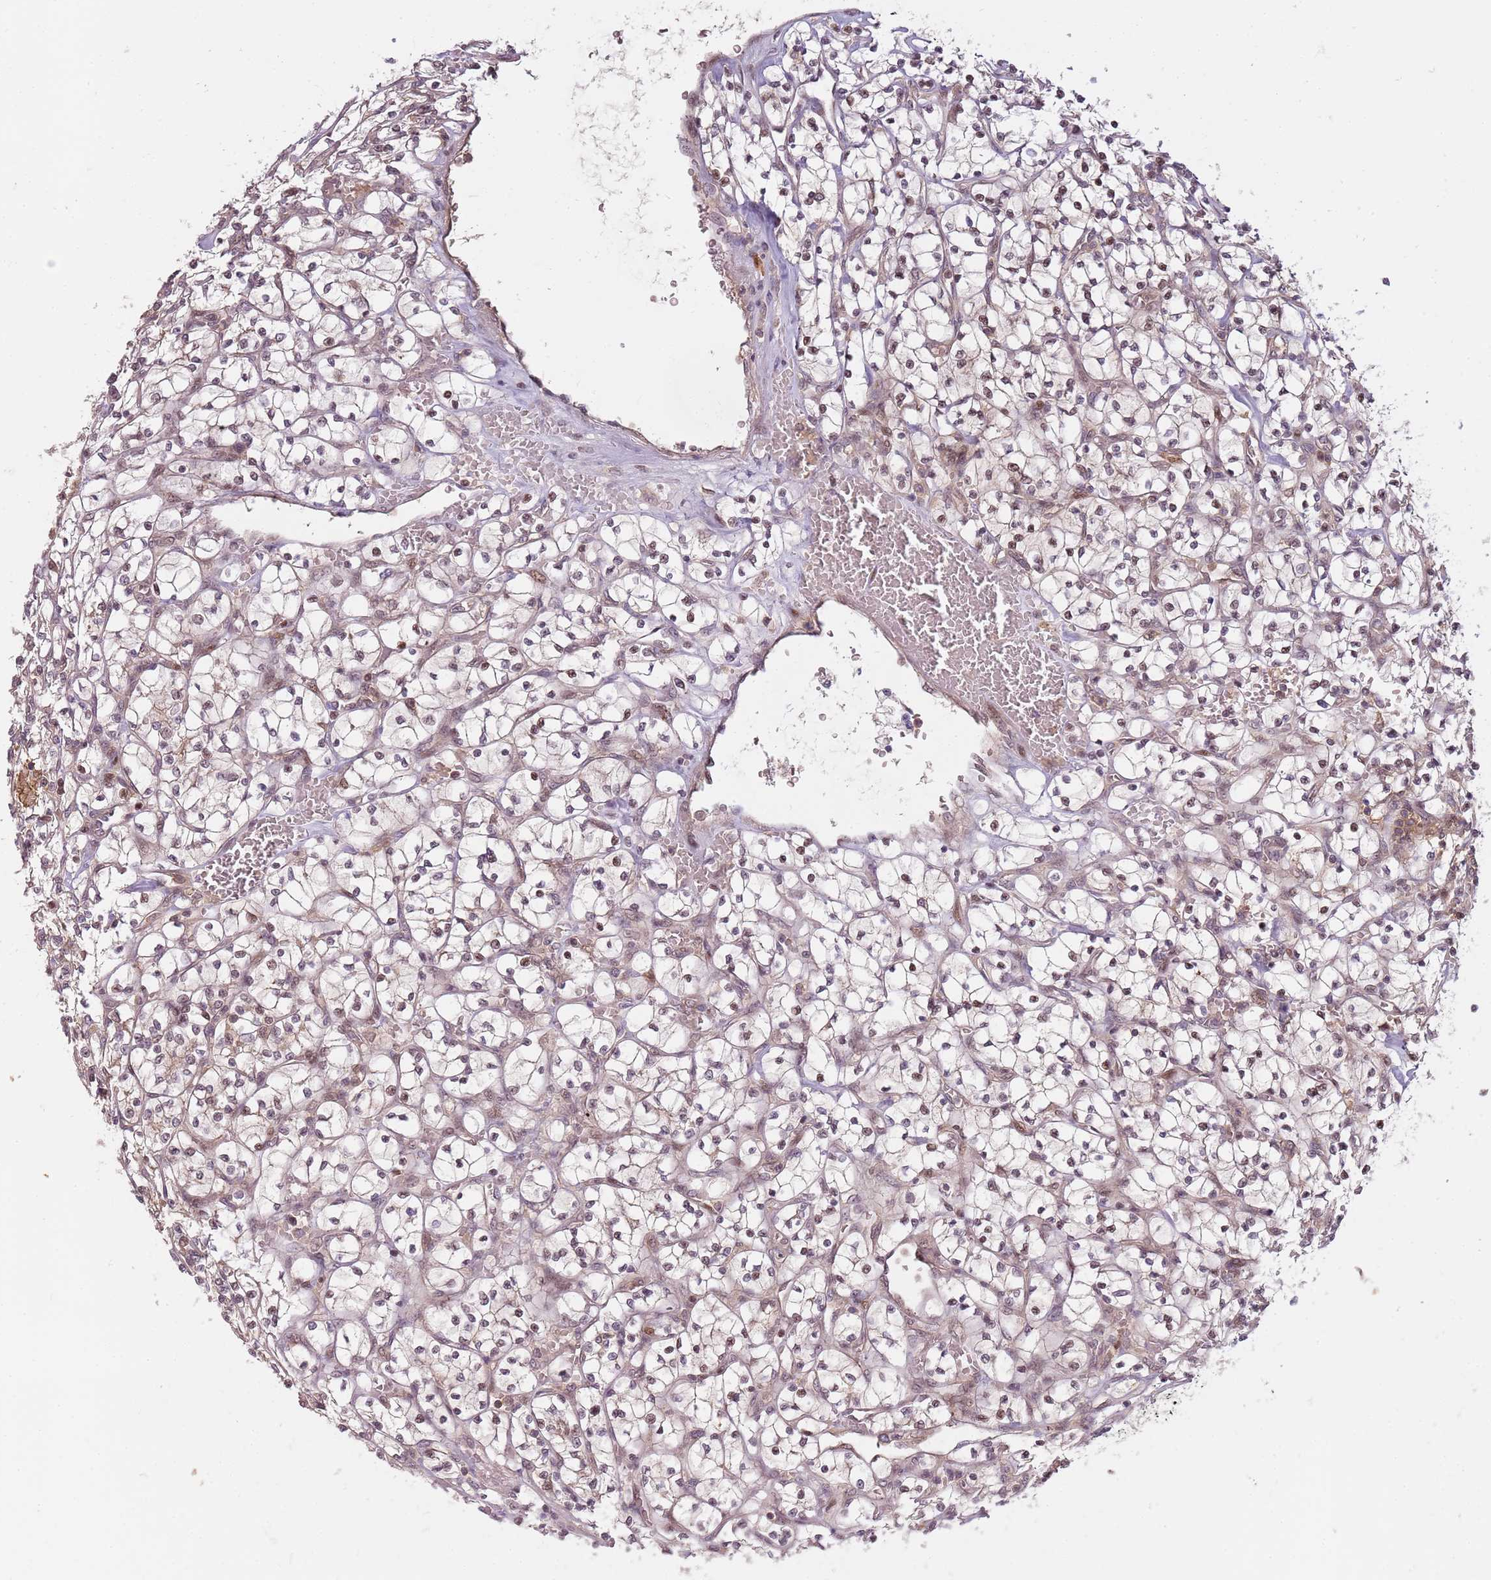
{"staining": {"intensity": "weak", "quantity": "25%-75%", "location": "nuclear"}, "tissue": "renal cancer", "cell_type": "Tumor cells", "image_type": "cancer", "snomed": [{"axis": "morphology", "description": "Adenocarcinoma, NOS"}, {"axis": "topography", "description": "Kidney"}], "caption": "DAB (3,3'-diaminobenzidine) immunohistochemical staining of renal cancer reveals weak nuclear protein positivity in approximately 25%-75% of tumor cells.", "gene": "GSTO2", "patient": {"sex": "female", "age": 64}}